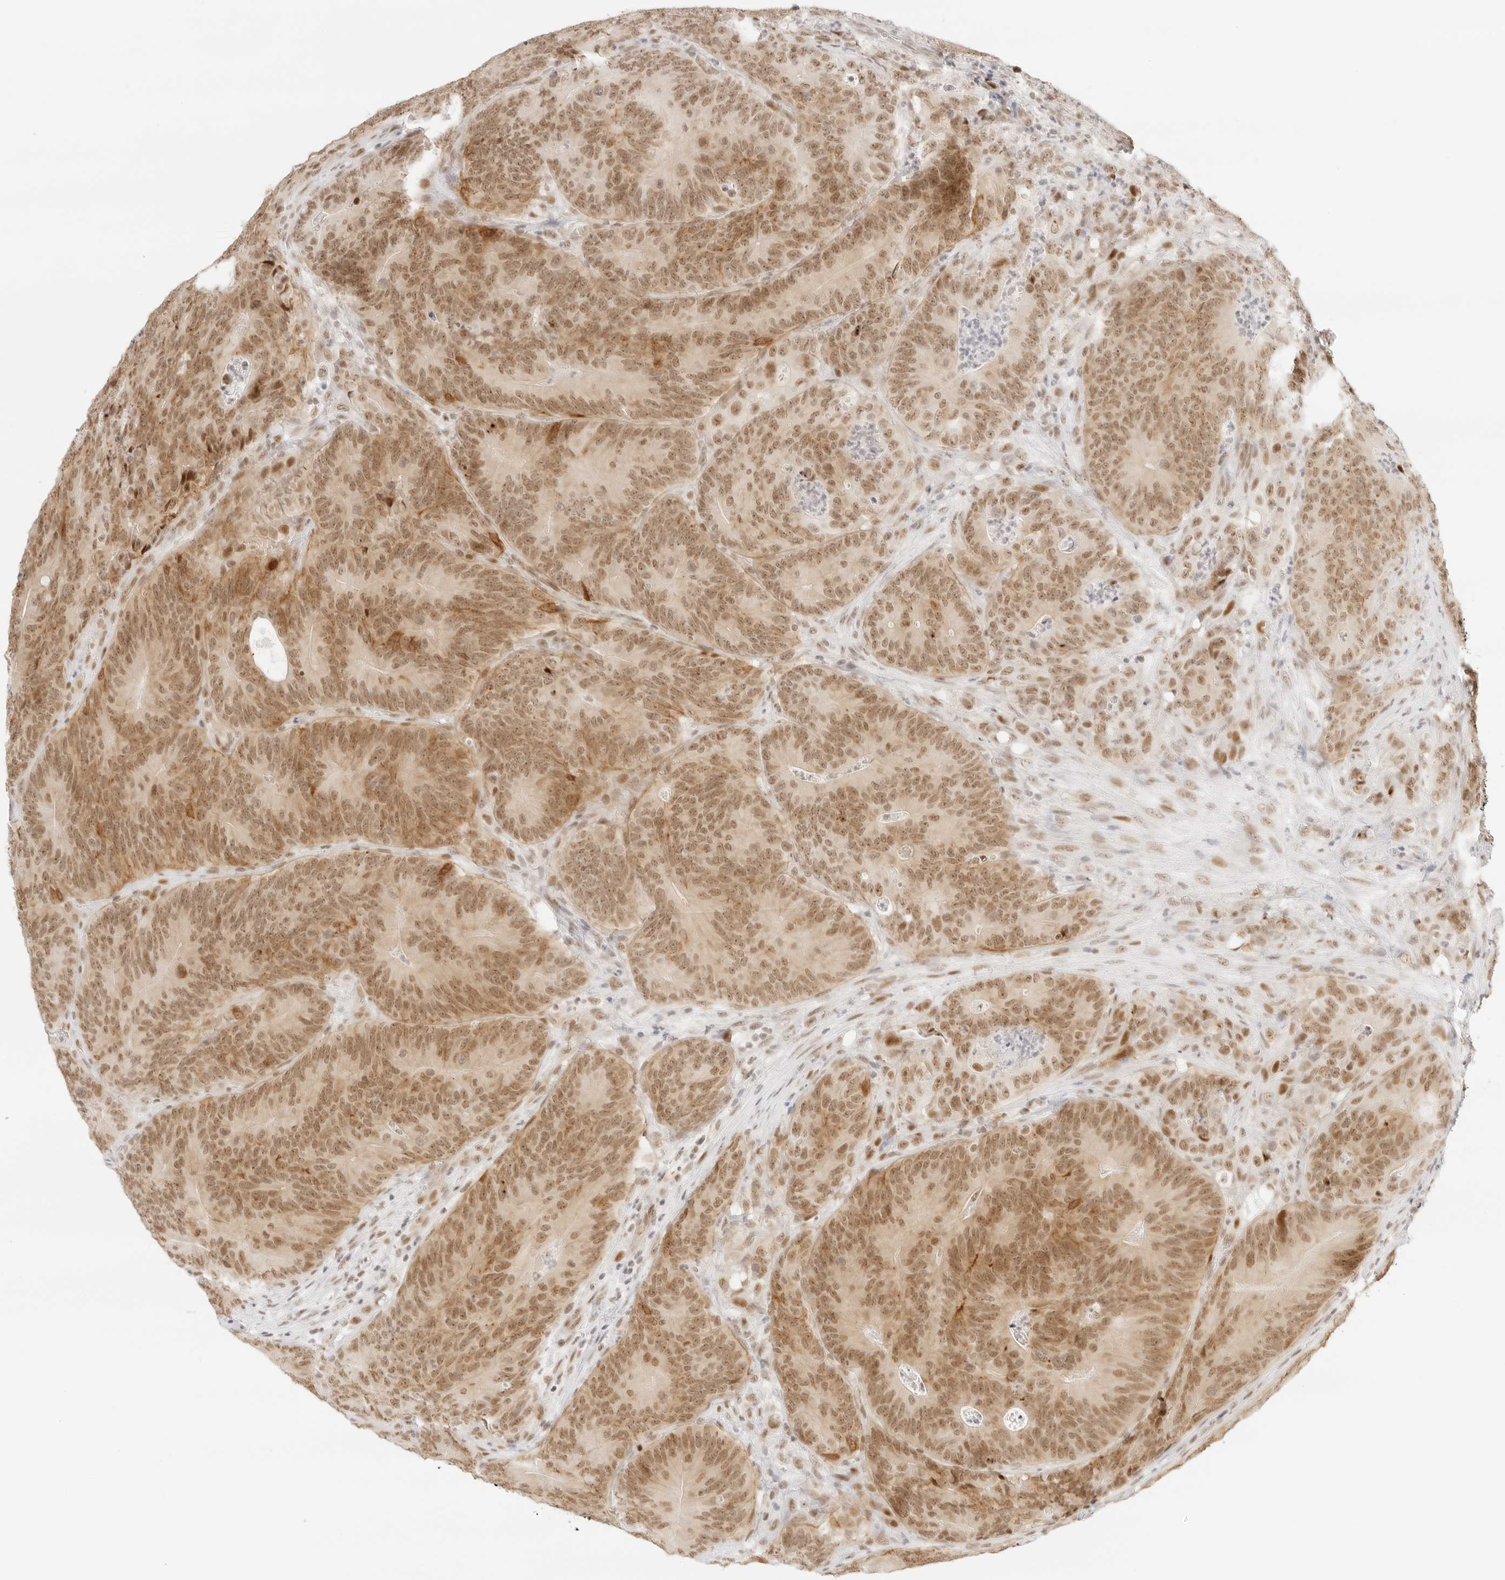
{"staining": {"intensity": "moderate", "quantity": ">75%", "location": "cytoplasmic/membranous,nuclear"}, "tissue": "colorectal cancer", "cell_type": "Tumor cells", "image_type": "cancer", "snomed": [{"axis": "morphology", "description": "Normal tissue, NOS"}, {"axis": "topography", "description": "Colon"}], "caption": "High-magnification brightfield microscopy of colorectal cancer stained with DAB (brown) and counterstained with hematoxylin (blue). tumor cells exhibit moderate cytoplasmic/membranous and nuclear positivity is present in approximately>75% of cells.", "gene": "ITGA6", "patient": {"sex": "female", "age": 82}}